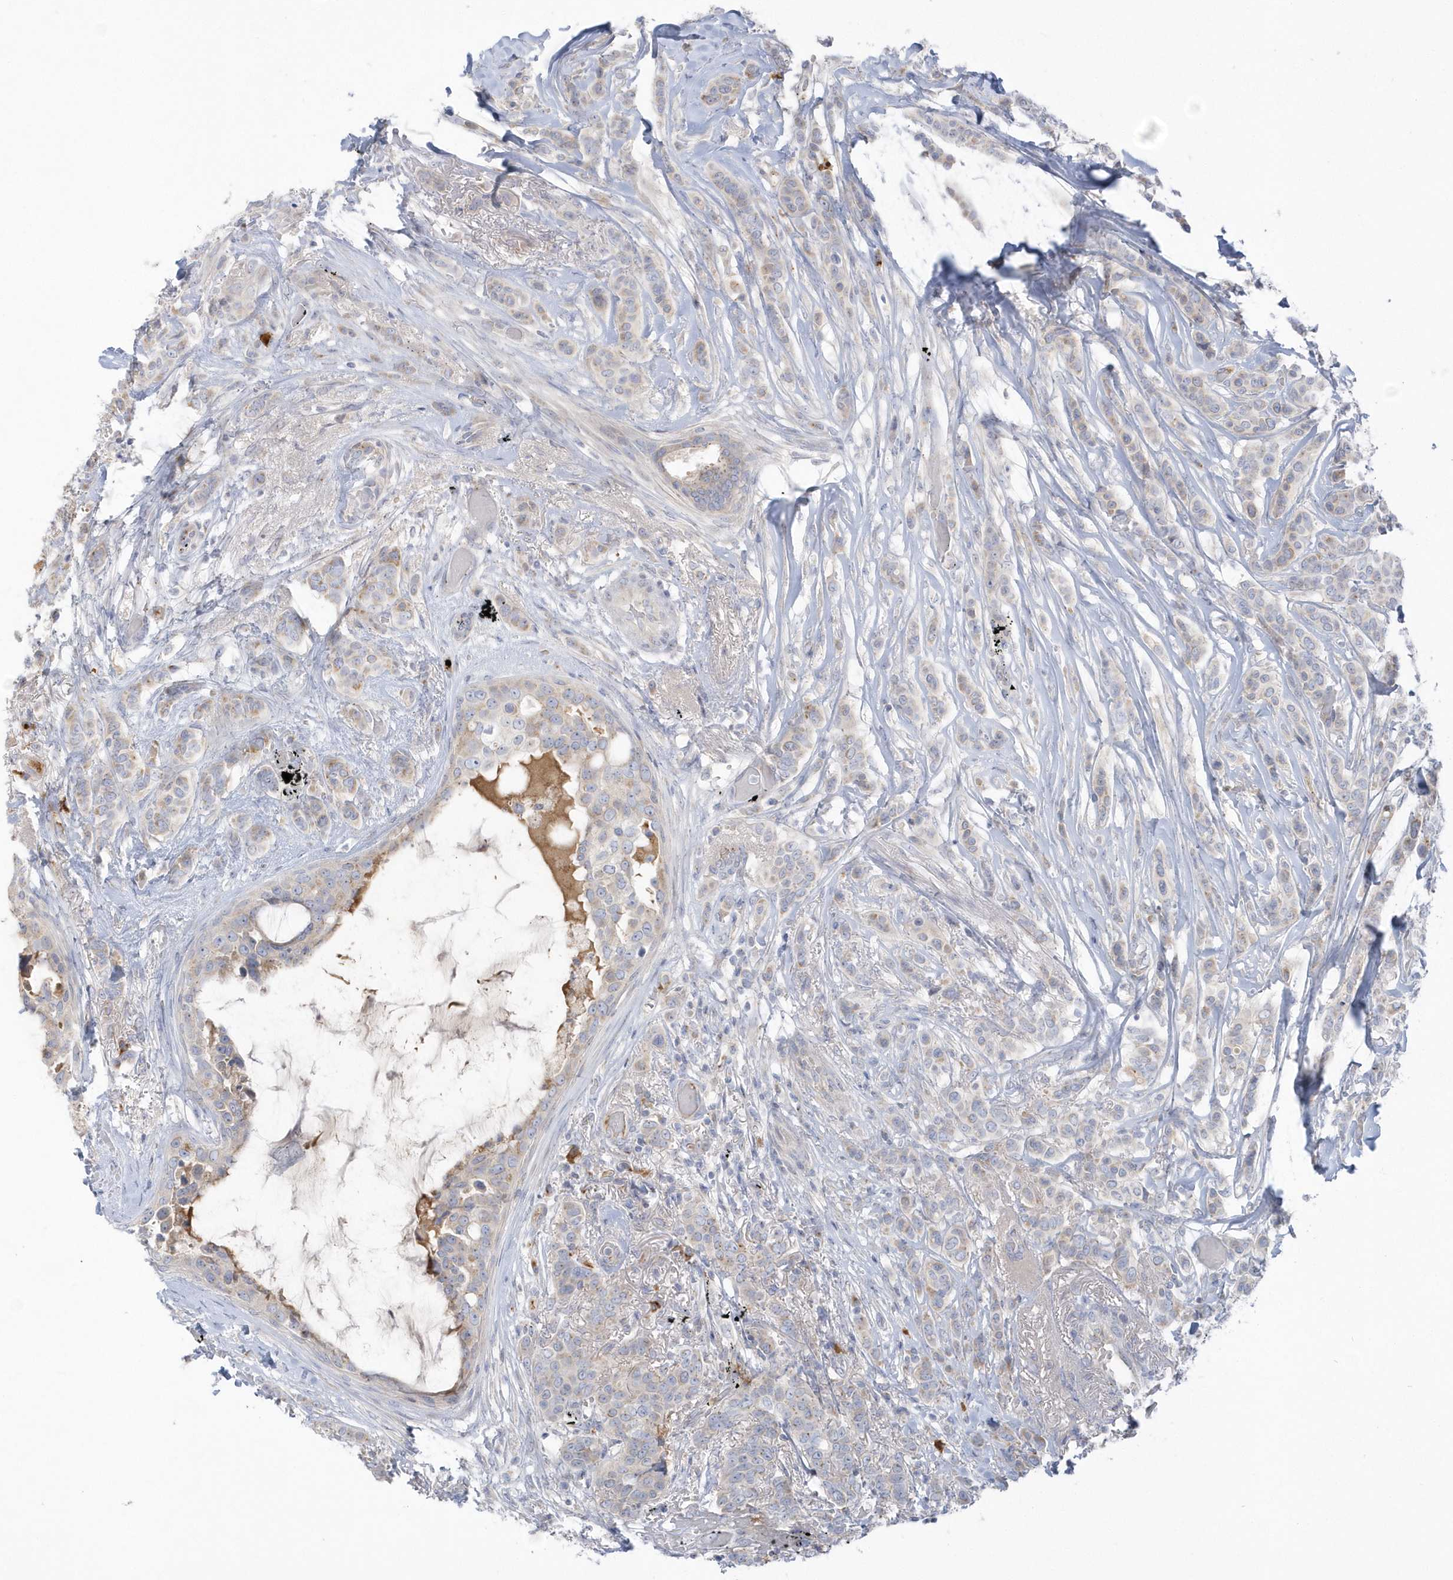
{"staining": {"intensity": "weak", "quantity": "25%-75%", "location": "cytoplasmic/membranous"}, "tissue": "breast cancer", "cell_type": "Tumor cells", "image_type": "cancer", "snomed": [{"axis": "morphology", "description": "Lobular carcinoma"}, {"axis": "topography", "description": "Breast"}], "caption": "Immunohistochemistry of human breast lobular carcinoma shows low levels of weak cytoplasmic/membranous positivity in about 25%-75% of tumor cells. (Brightfield microscopy of DAB IHC at high magnification).", "gene": "SEMA3D", "patient": {"sex": "female", "age": 51}}